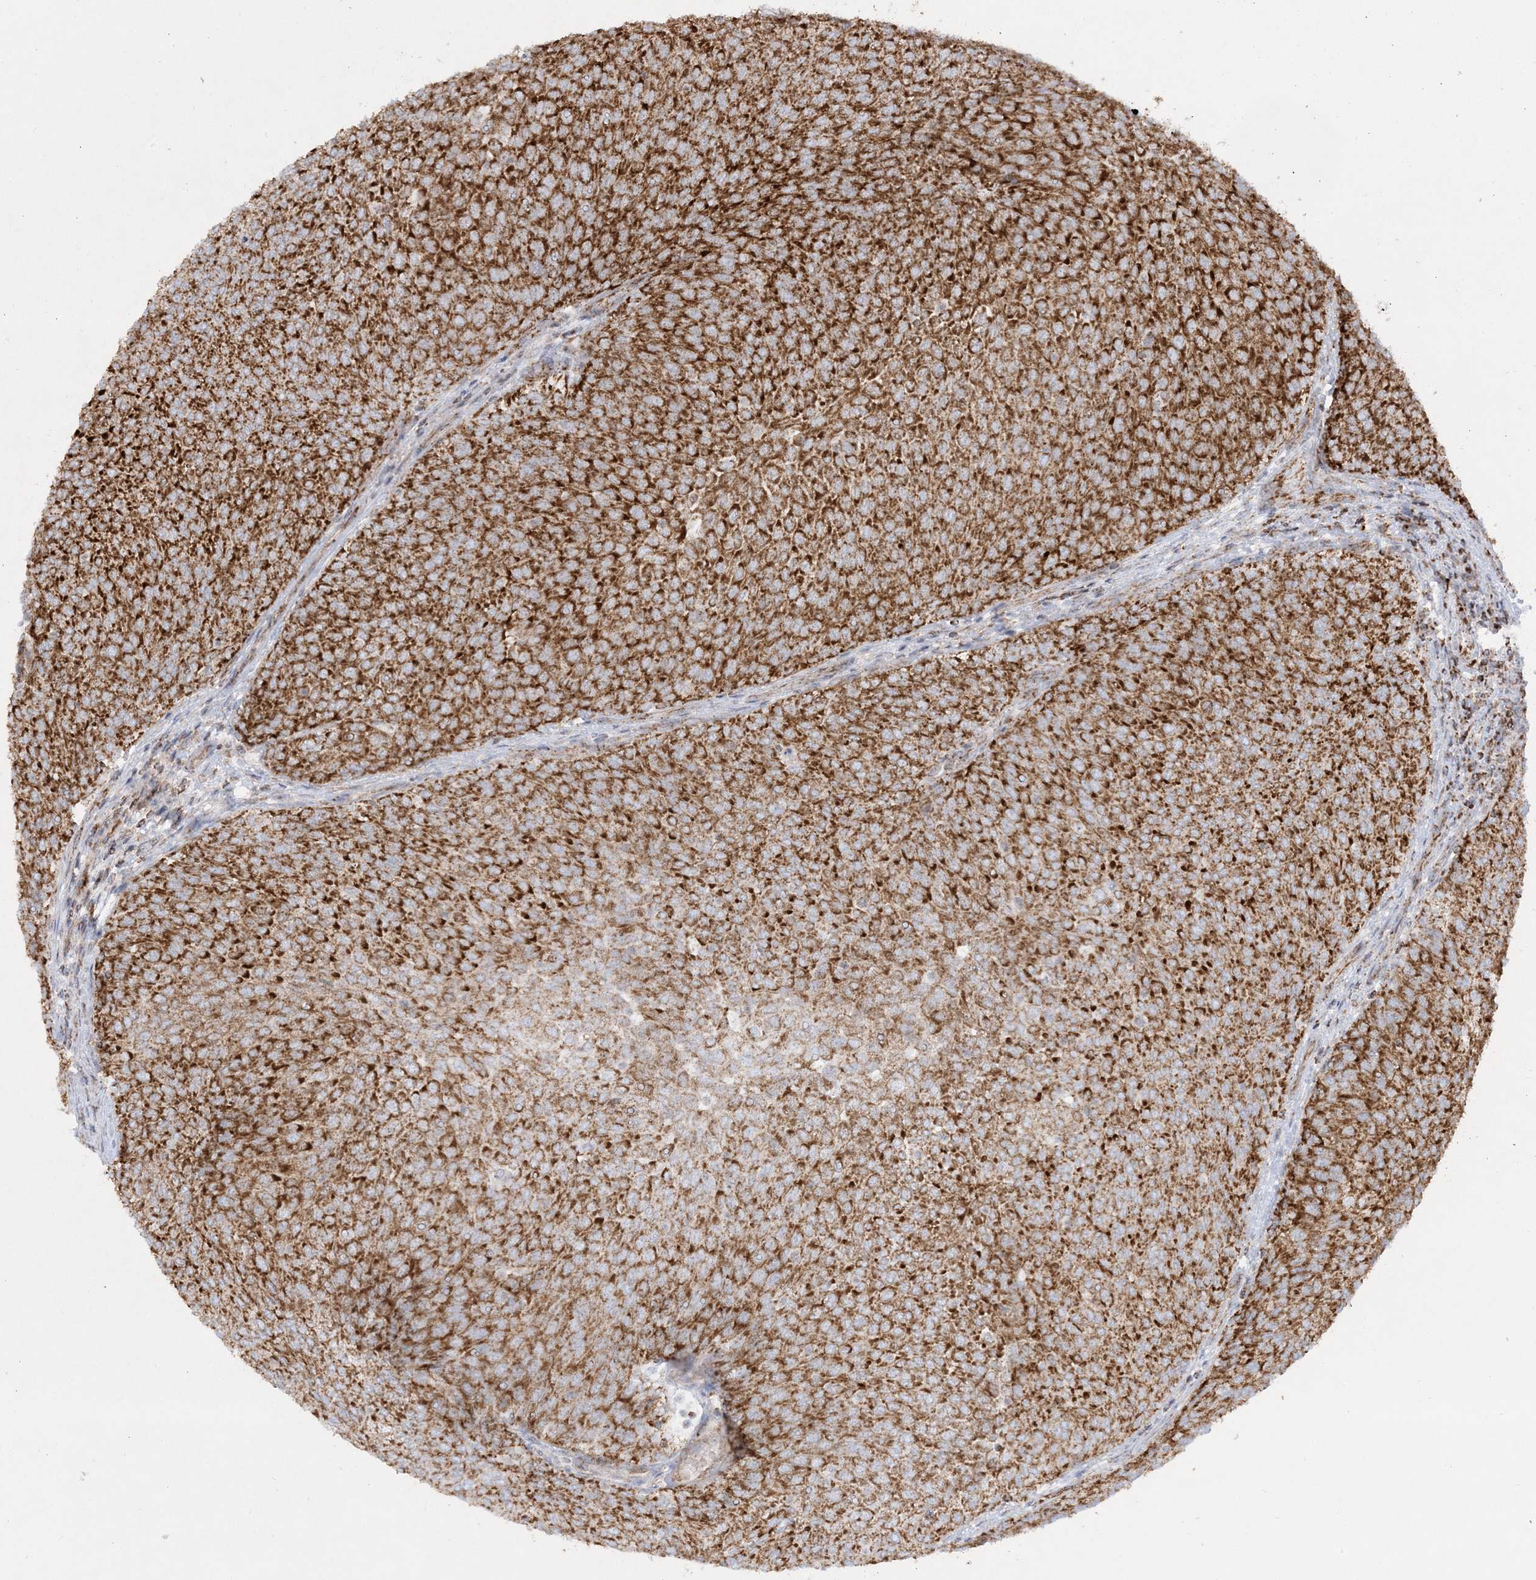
{"staining": {"intensity": "strong", "quantity": ">75%", "location": "cytoplasmic/membranous"}, "tissue": "urothelial cancer", "cell_type": "Tumor cells", "image_type": "cancer", "snomed": [{"axis": "morphology", "description": "Urothelial carcinoma, Low grade"}, {"axis": "topography", "description": "Urinary bladder"}], "caption": "Immunohistochemistry (IHC) micrograph of neoplastic tissue: low-grade urothelial carcinoma stained using immunohistochemistry reveals high levels of strong protein expression localized specifically in the cytoplasmic/membranous of tumor cells, appearing as a cytoplasmic/membranous brown color.", "gene": "MRPS36", "patient": {"sex": "female", "age": 79}}